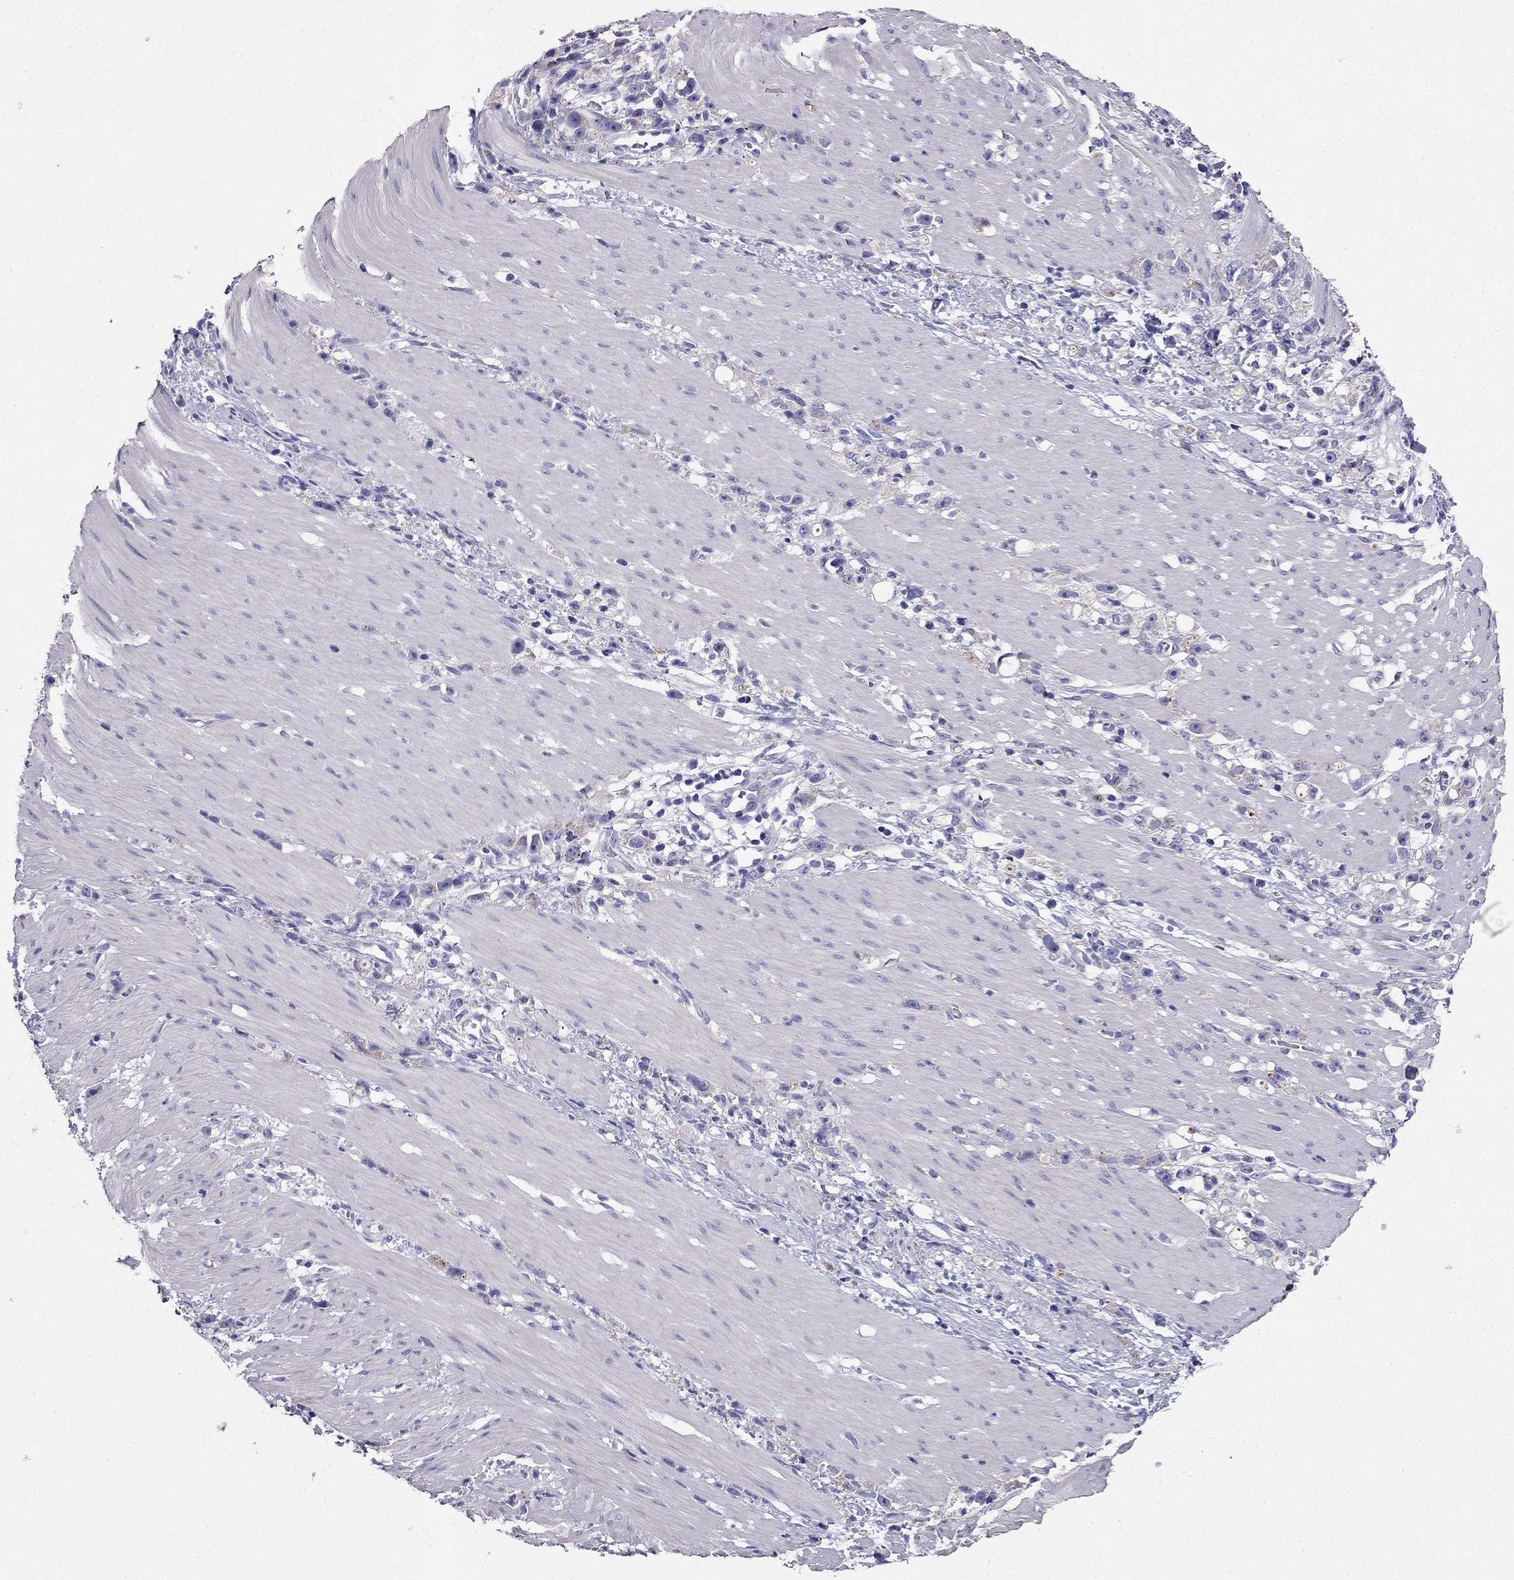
{"staining": {"intensity": "negative", "quantity": "none", "location": "none"}, "tissue": "stomach cancer", "cell_type": "Tumor cells", "image_type": "cancer", "snomed": [{"axis": "morphology", "description": "Adenocarcinoma, NOS"}, {"axis": "topography", "description": "Stomach"}], "caption": "DAB (3,3'-diaminobenzidine) immunohistochemical staining of stomach adenocarcinoma exhibits no significant staining in tumor cells.", "gene": "PTH", "patient": {"sex": "female", "age": 59}}